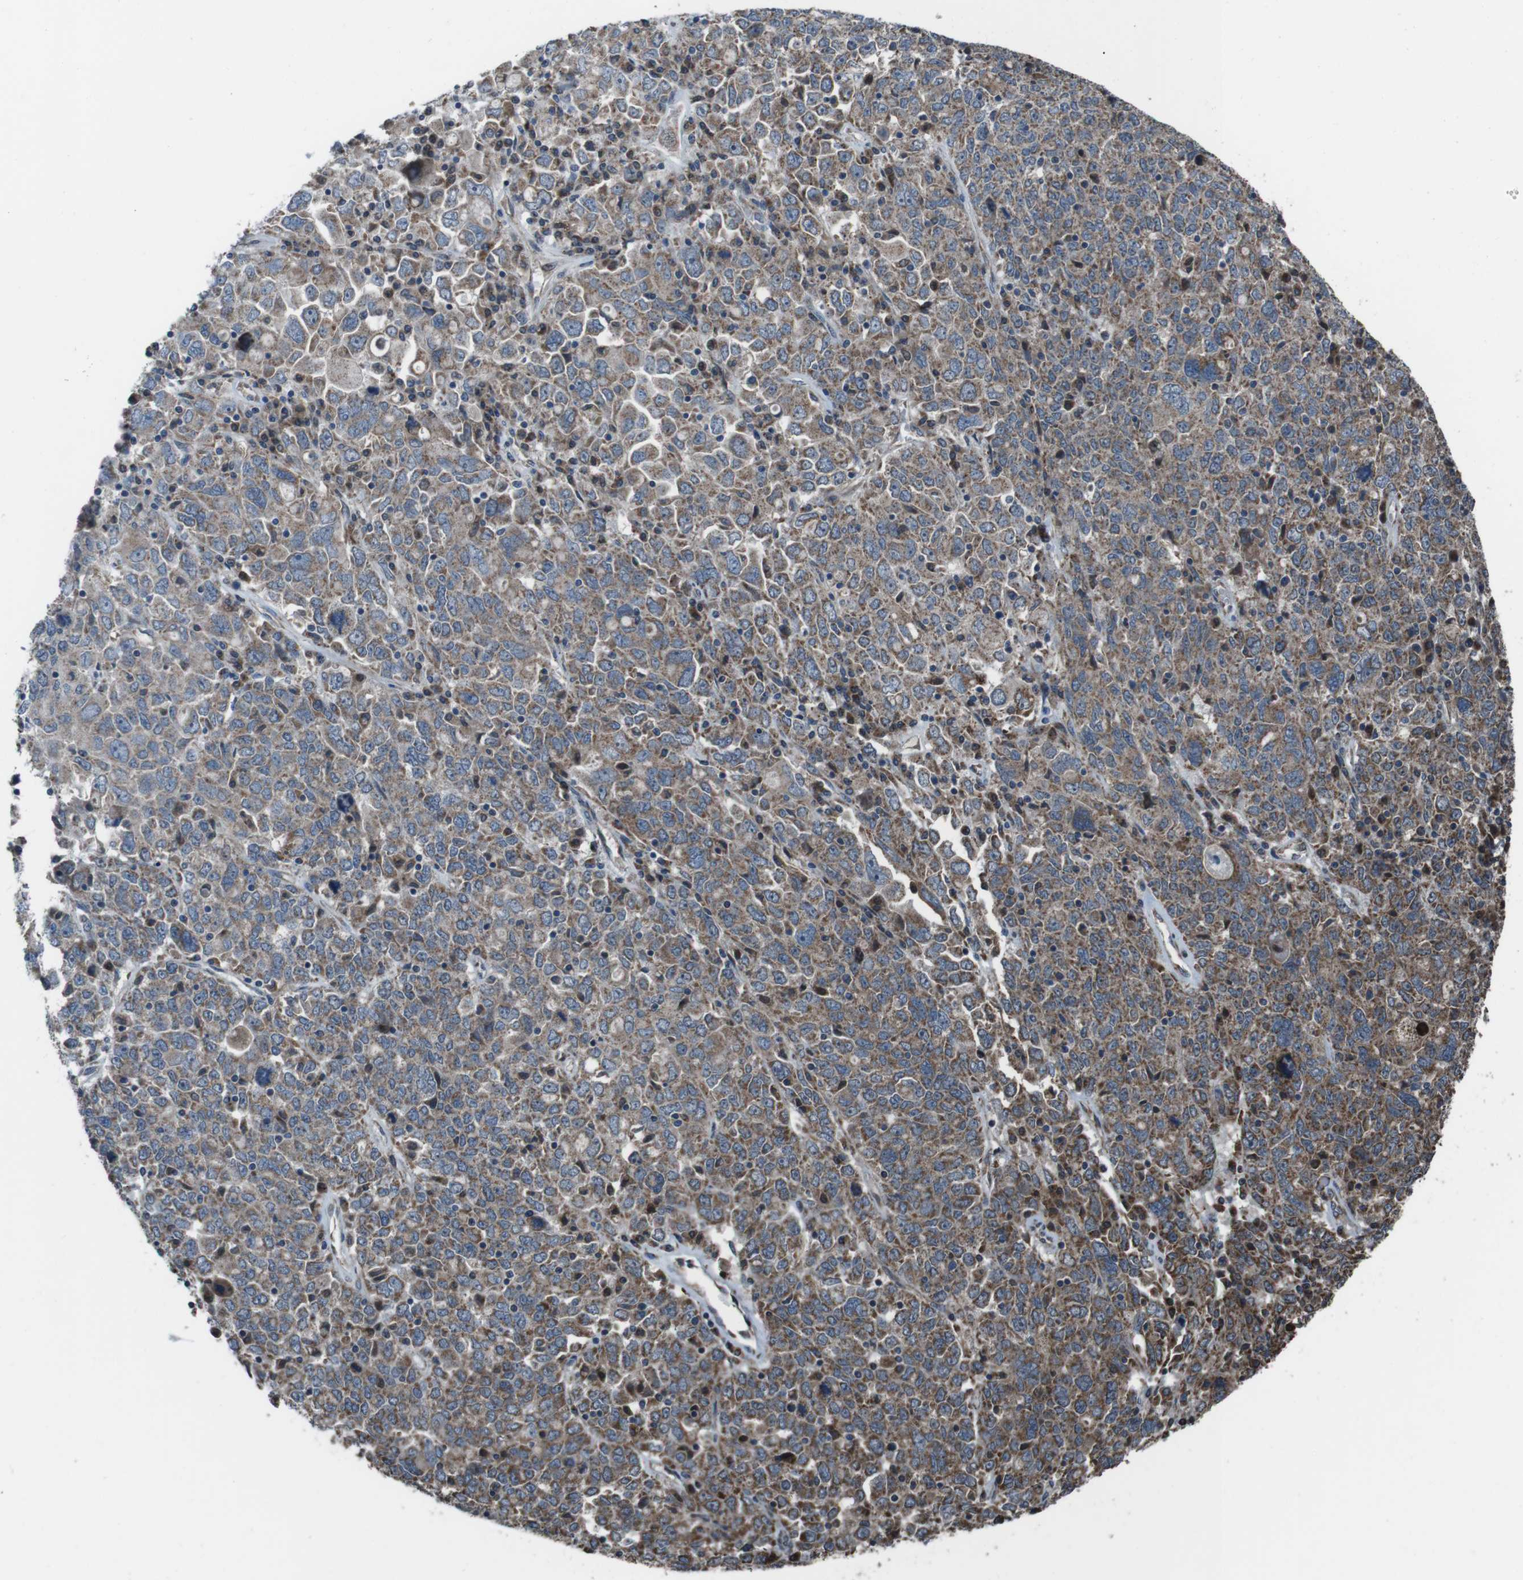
{"staining": {"intensity": "moderate", "quantity": "25%-75%", "location": "cytoplasmic/membranous"}, "tissue": "ovarian cancer", "cell_type": "Tumor cells", "image_type": "cancer", "snomed": [{"axis": "morphology", "description": "Carcinoma, endometroid"}, {"axis": "topography", "description": "Ovary"}], "caption": "The image reveals a brown stain indicating the presence of a protein in the cytoplasmic/membranous of tumor cells in ovarian cancer.", "gene": "GIMAP8", "patient": {"sex": "female", "age": 62}}